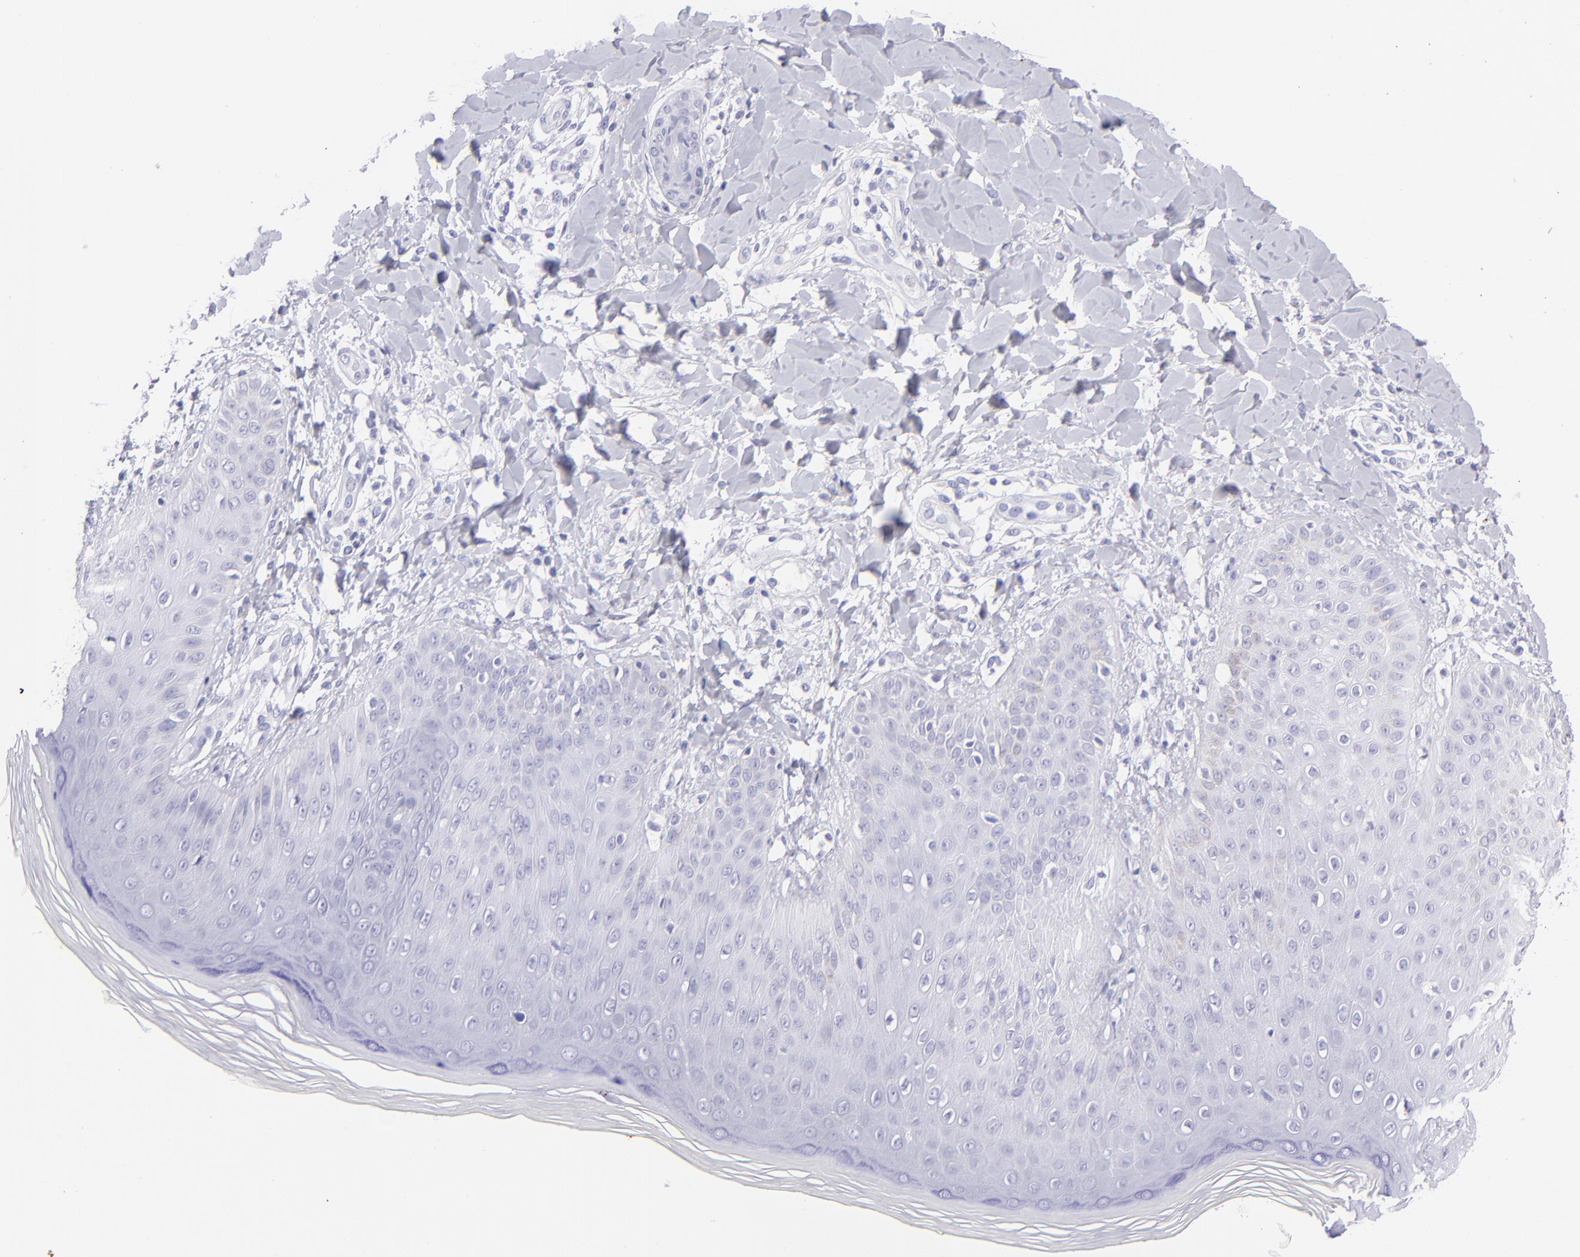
{"staining": {"intensity": "negative", "quantity": "none", "location": "none"}, "tissue": "skin", "cell_type": "Epidermal cells", "image_type": "normal", "snomed": [{"axis": "morphology", "description": "Normal tissue, NOS"}, {"axis": "morphology", "description": "Inflammation, NOS"}, {"axis": "topography", "description": "Soft tissue"}, {"axis": "topography", "description": "Anal"}], "caption": "The micrograph demonstrates no staining of epidermal cells in benign skin.", "gene": "CNP", "patient": {"sex": "female", "age": 15}}